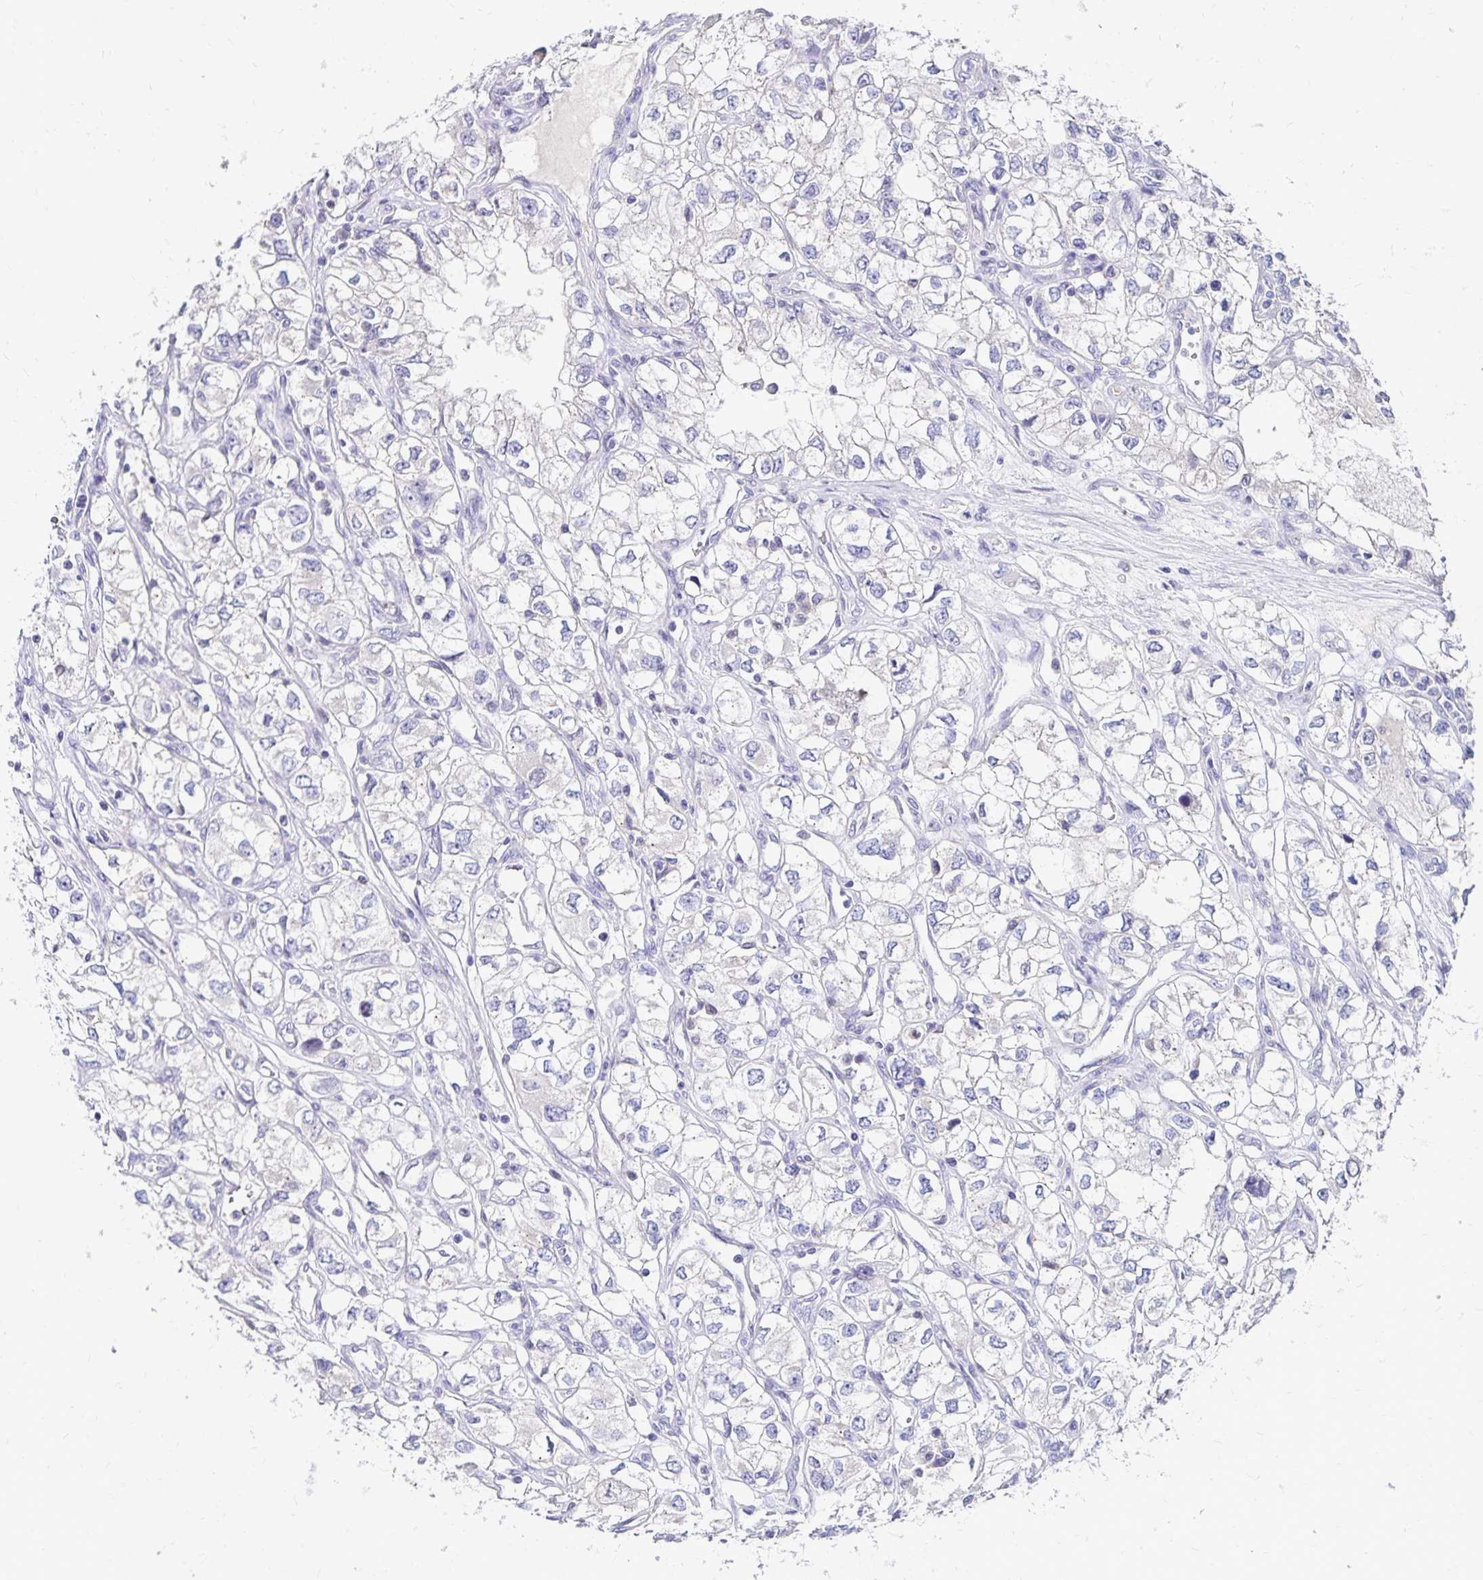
{"staining": {"intensity": "negative", "quantity": "none", "location": "none"}, "tissue": "renal cancer", "cell_type": "Tumor cells", "image_type": "cancer", "snomed": [{"axis": "morphology", "description": "Adenocarcinoma, NOS"}, {"axis": "topography", "description": "Kidney"}], "caption": "Immunohistochemistry micrograph of neoplastic tissue: renal cancer stained with DAB (3,3'-diaminobenzidine) demonstrates no significant protein expression in tumor cells.", "gene": "PAX5", "patient": {"sex": "female", "age": 59}}